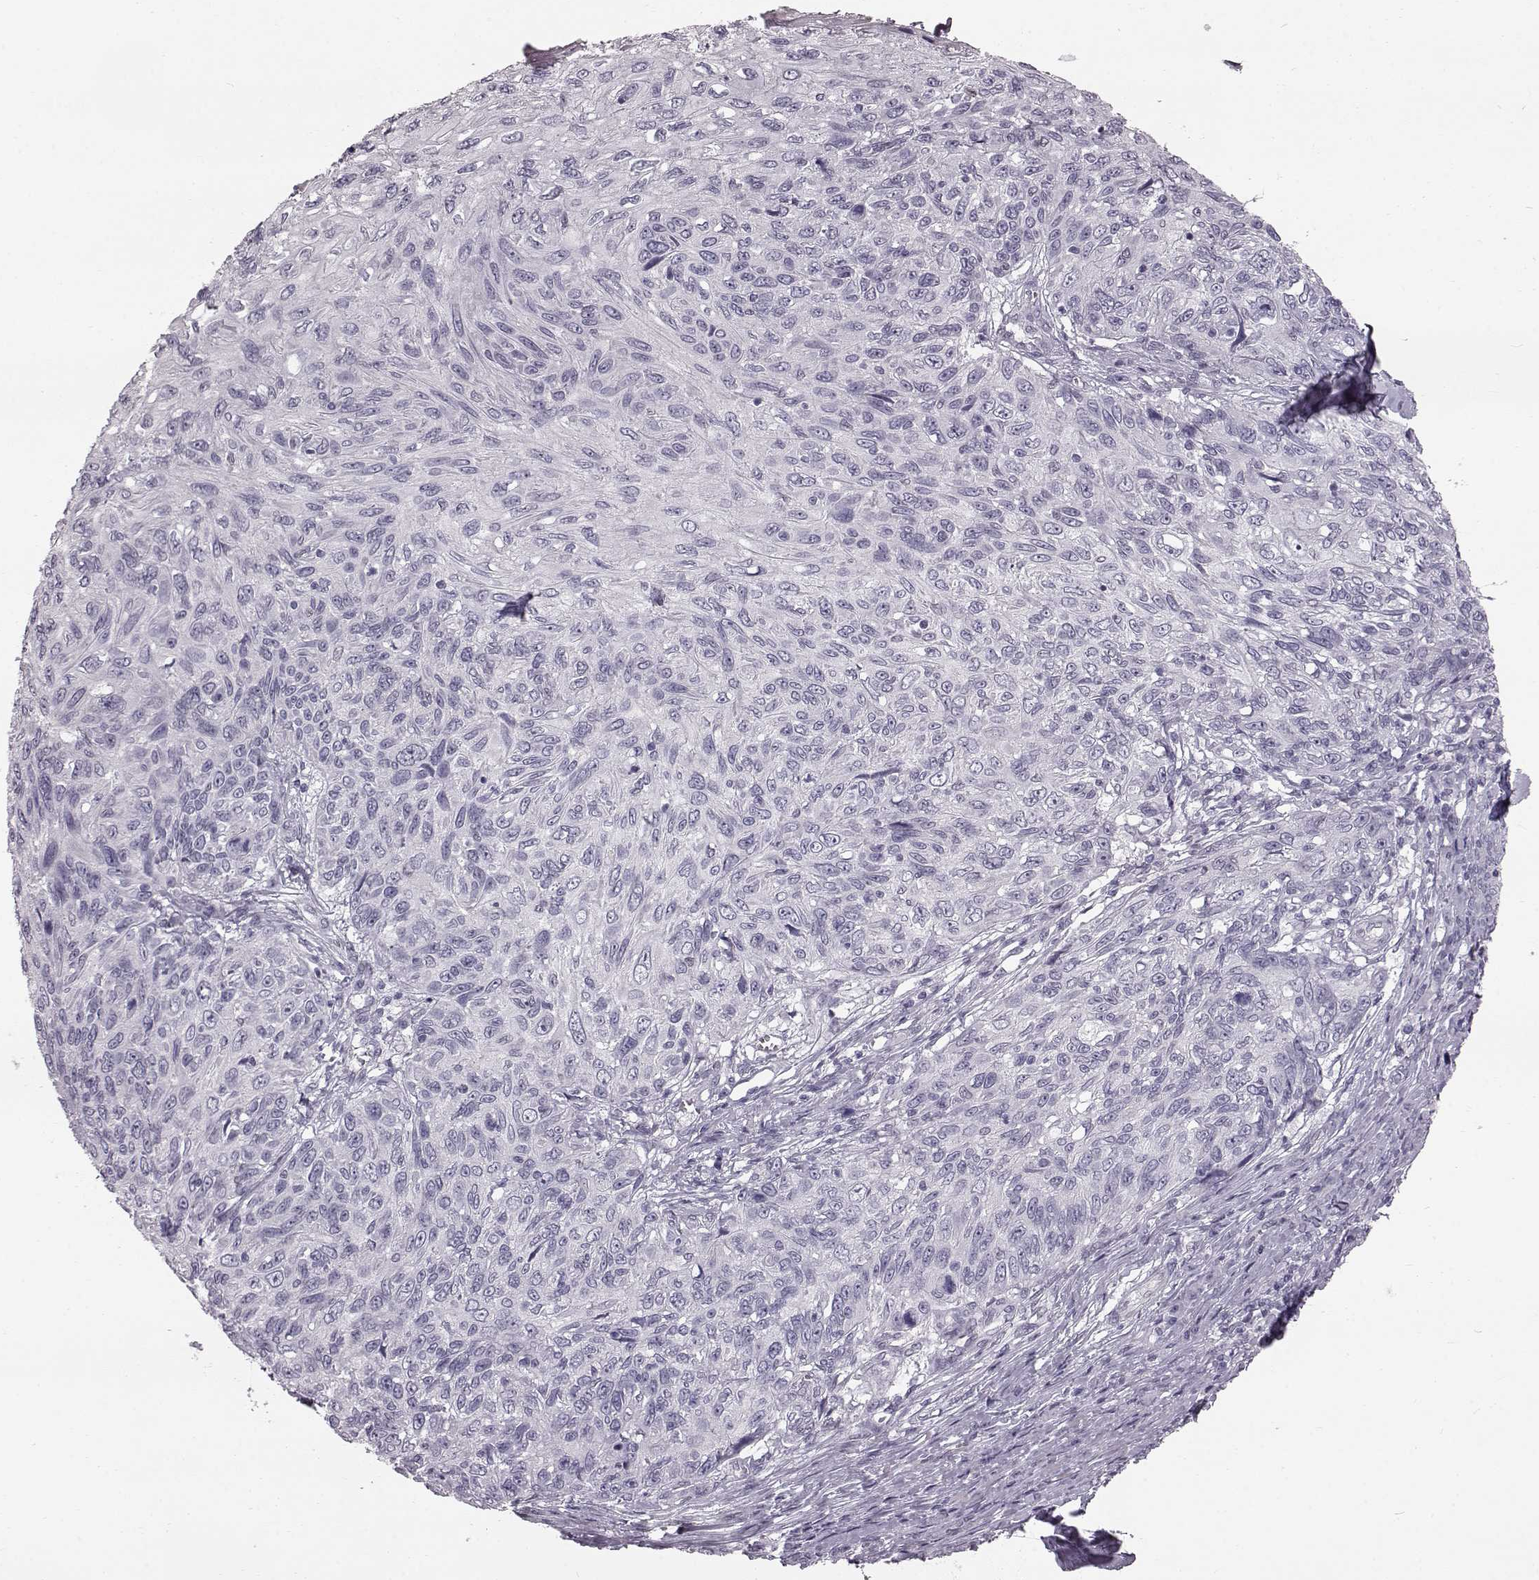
{"staining": {"intensity": "negative", "quantity": "none", "location": "none"}, "tissue": "skin cancer", "cell_type": "Tumor cells", "image_type": "cancer", "snomed": [{"axis": "morphology", "description": "Squamous cell carcinoma, NOS"}, {"axis": "topography", "description": "Skin"}], "caption": "The micrograph demonstrates no significant staining in tumor cells of skin squamous cell carcinoma.", "gene": "TCHHL1", "patient": {"sex": "male", "age": 92}}